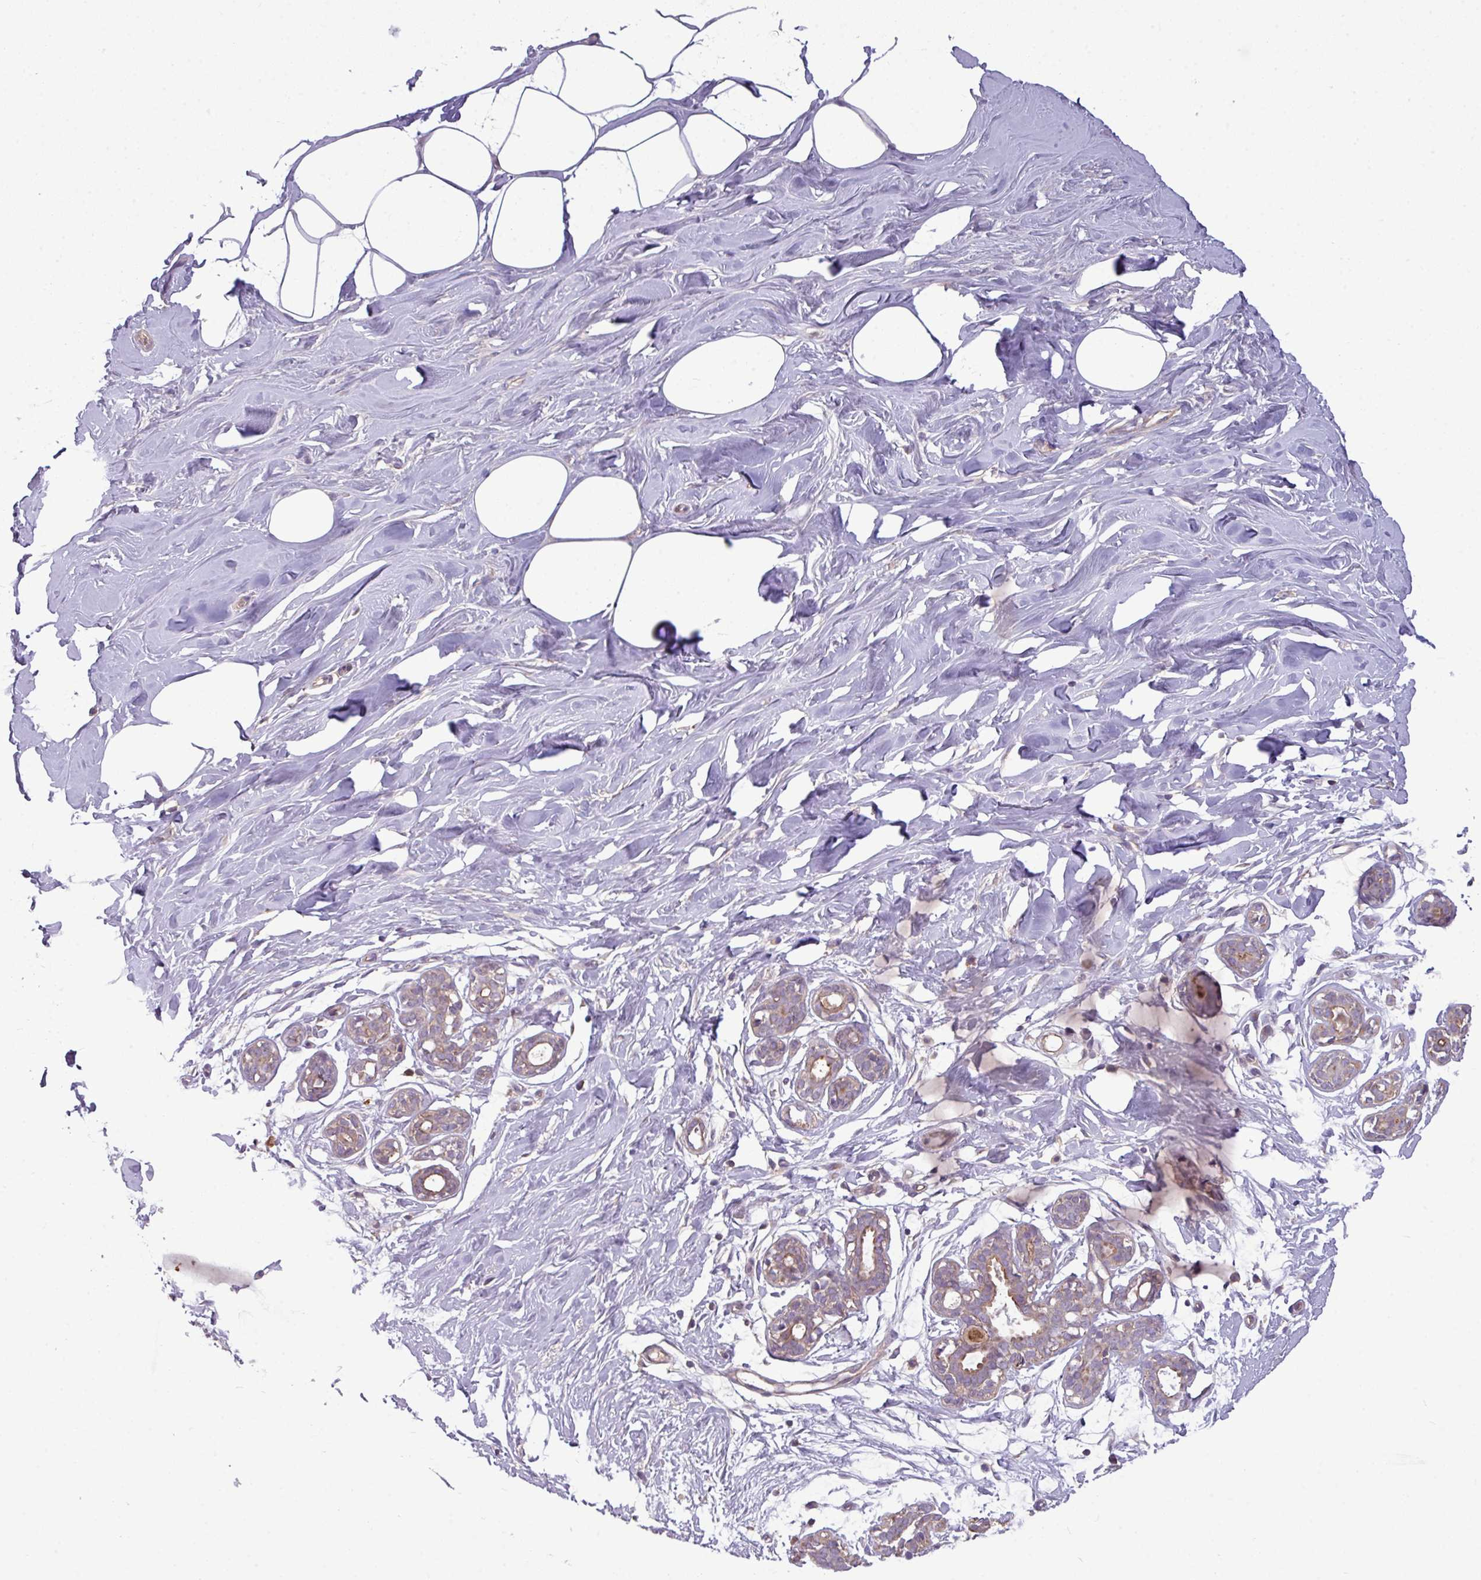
{"staining": {"intensity": "negative", "quantity": "none", "location": "none"}, "tissue": "breast", "cell_type": "Adipocytes", "image_type": "normal", "snomed": [{"axis": "morphology", "description": "Normal tissue, NOS"}, {"axis": "topography", "description": "Breast"}], "caption": "Adipocytes are negative for brown protein staining in normal breast. Brightfield microscopy of immunohistochemistry (IHC) stained with DAB (3,3'-diaminobenzidine) (brown) and hematoxylin (blue), captured at high magnification.", "gene": "PAPLN", "patient": {"sex": "female", "age": 27}}